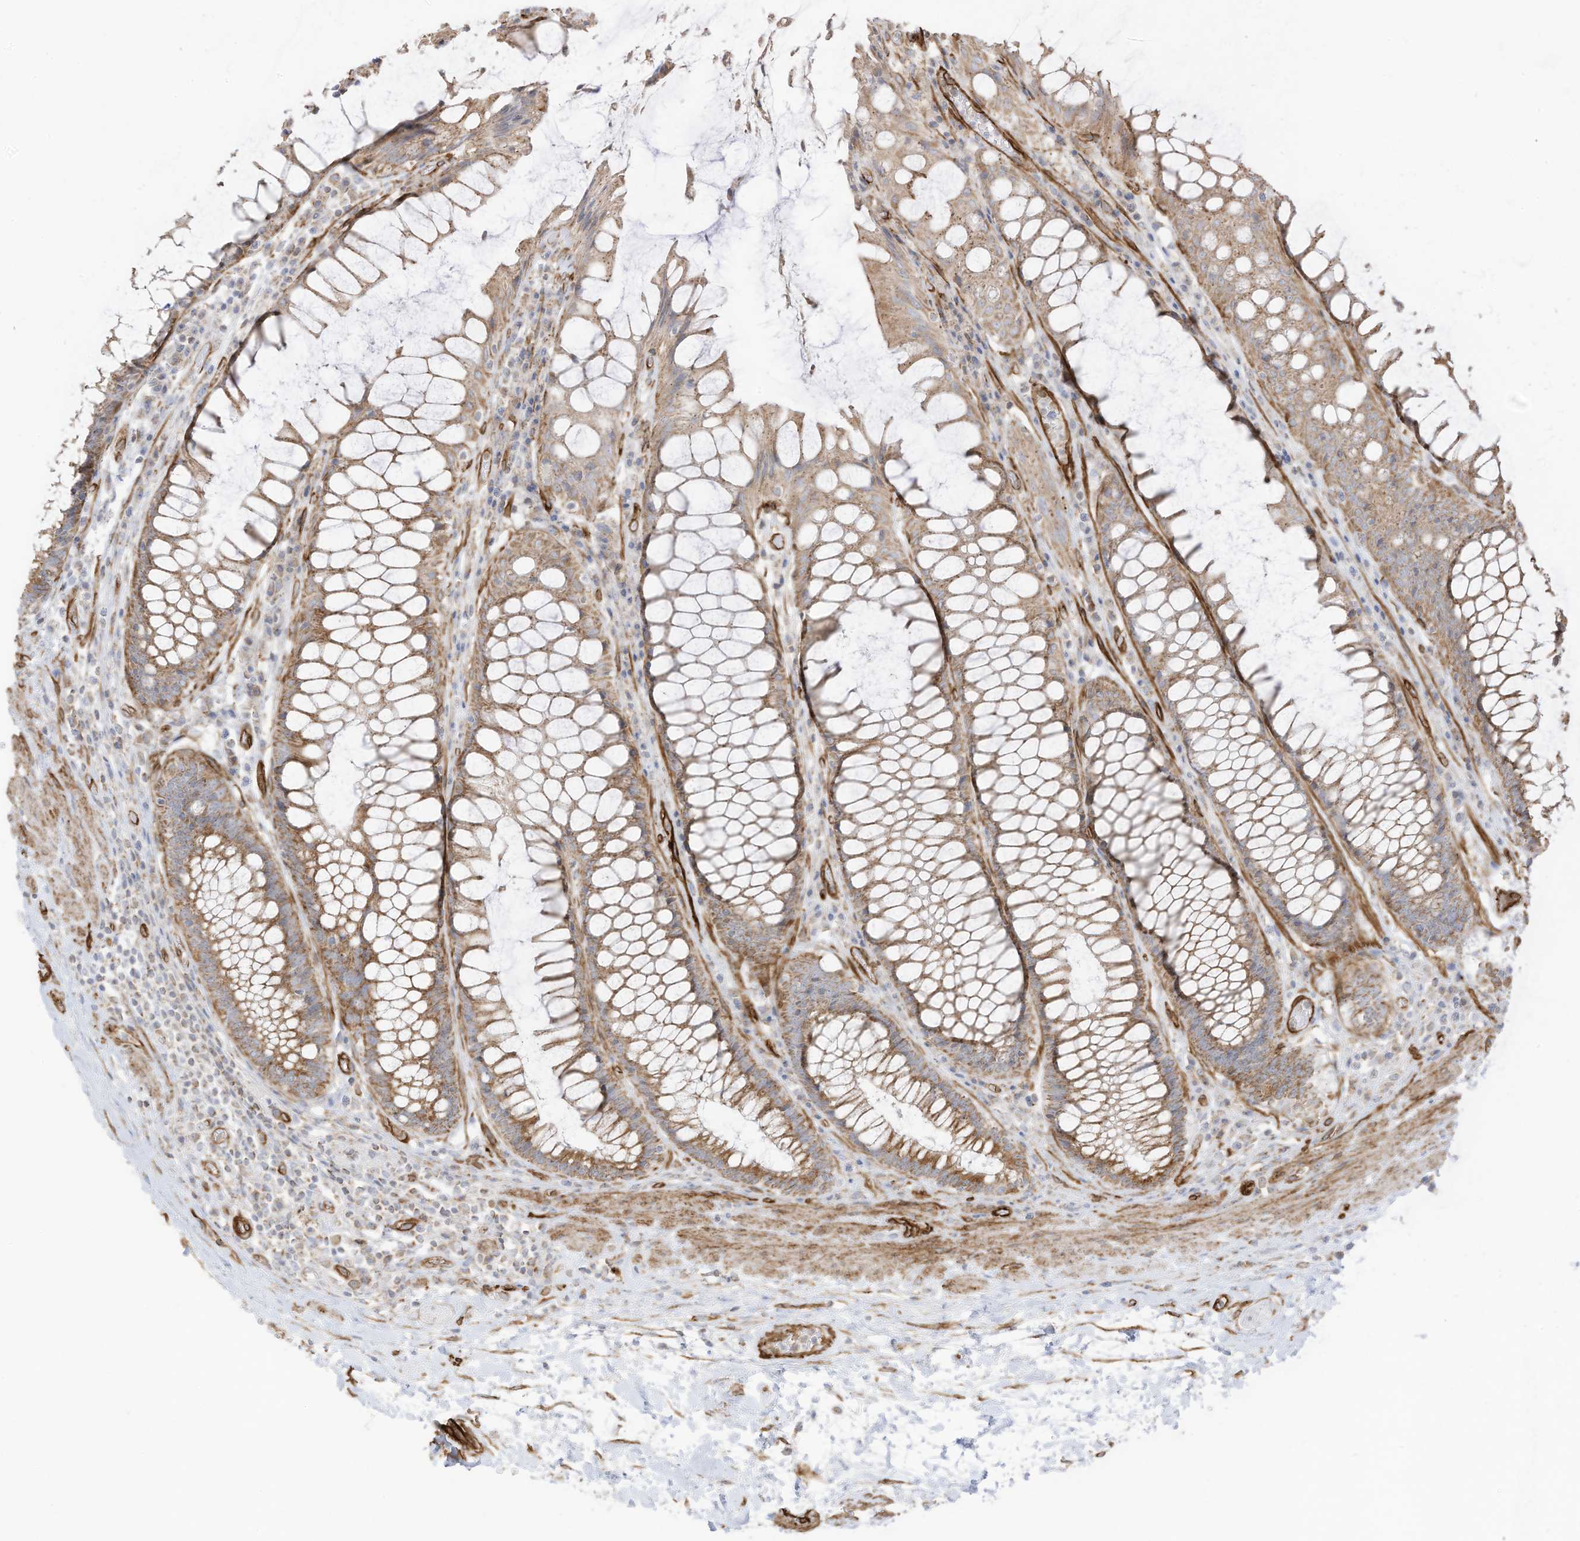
{"staining": {"intensity": "moderate", "quantity": ">75%", "location": "cytoplasmic/membranous"}, "tissue": "rectum", "cell_type": "Glandular cells", "image_type": "normal", "snomed": [{"axis": "morphology", "description": "Normal tissue, NOS"}, {"axis": "topography", "description": "Rectum"}], "caption": "A brown stain labels moderate cytoplasmic/membranous staining of a protein in glandular cells of unremarkable human rectum. The protein is stained brown, and the nuclei are stained in blue (DAB IHC with brightfield microscopy, high magnification).", "gene": "ABCB7", "patient": {"sex": "male", "age": 64}}